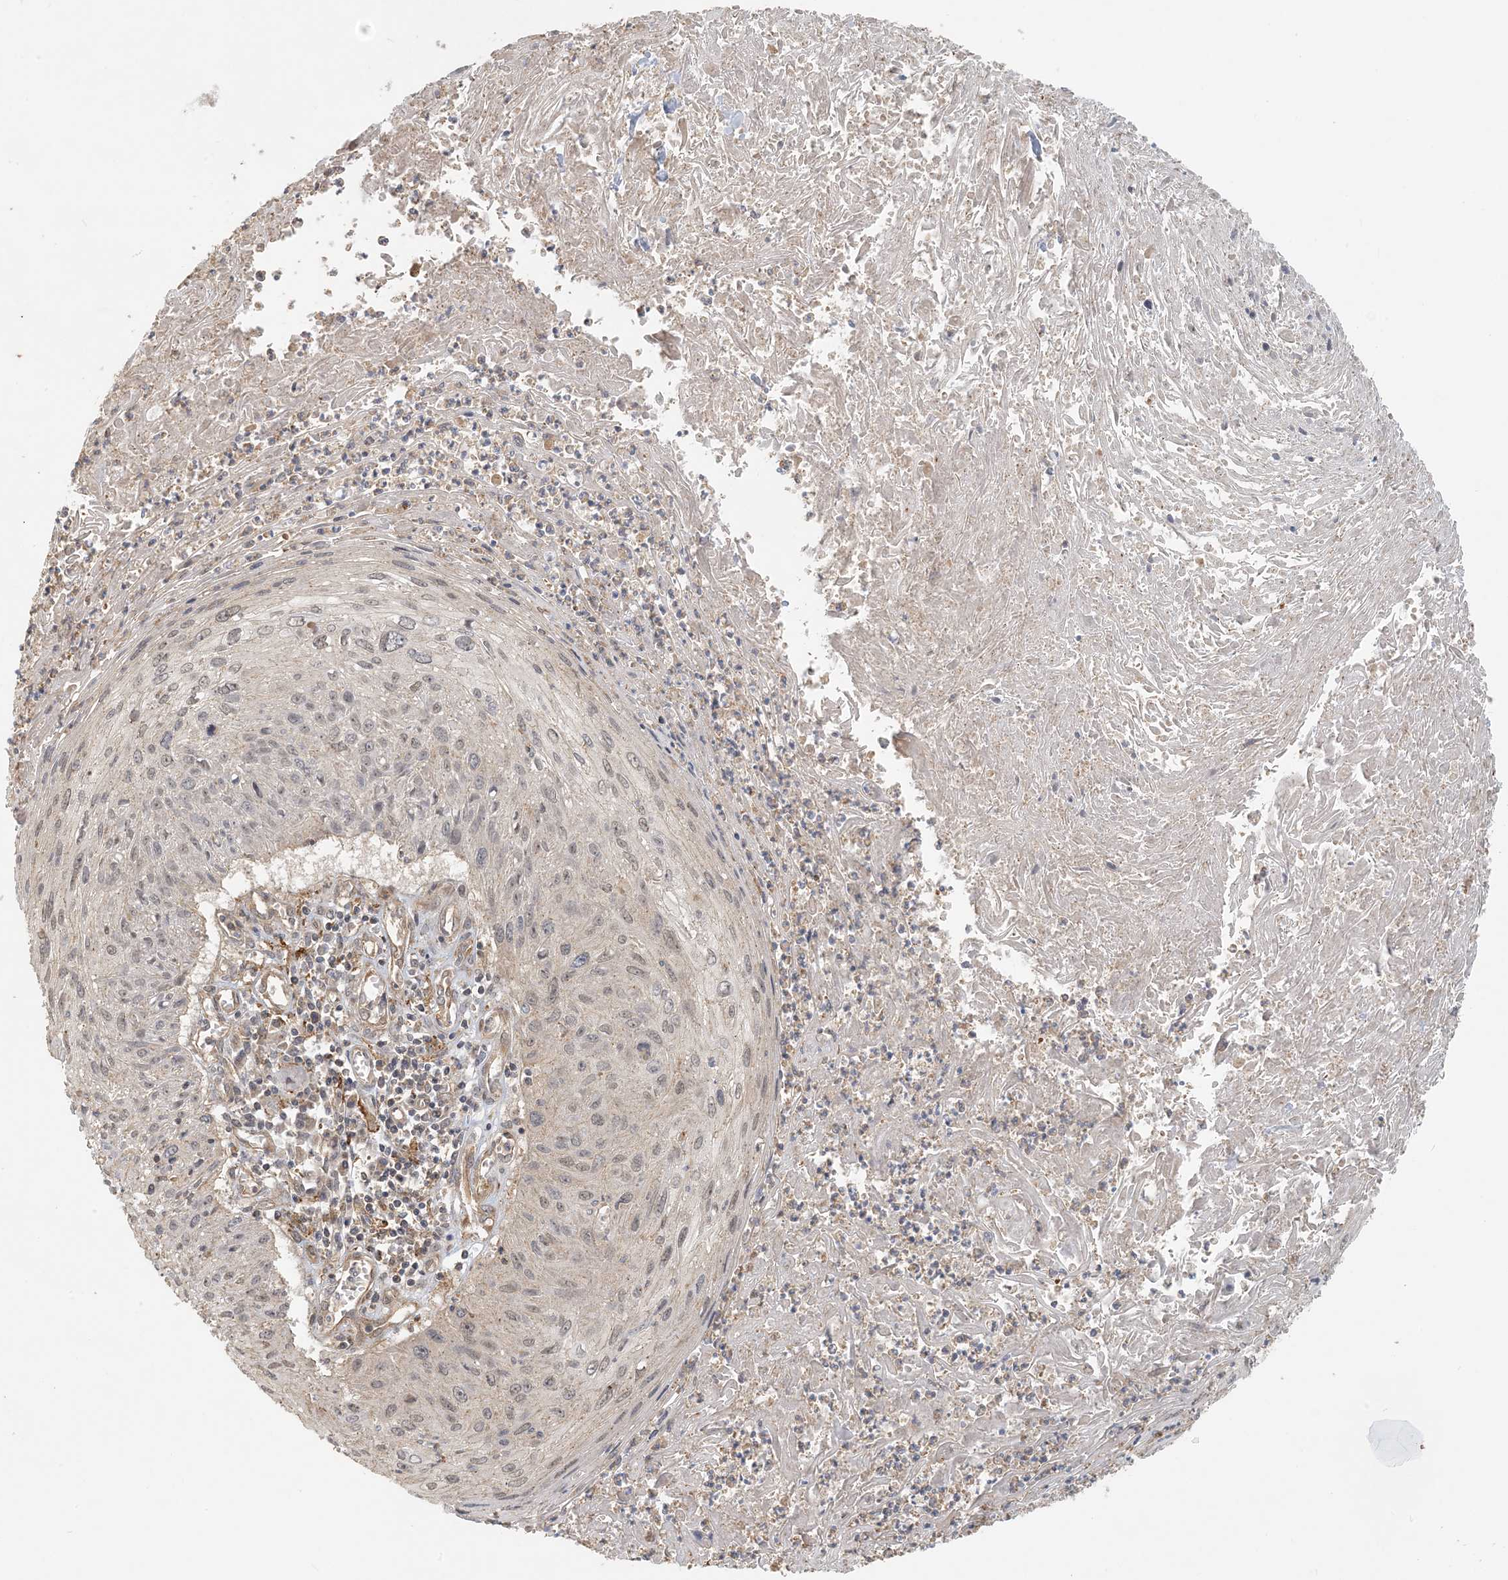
{"staining": {"intensity": "negative", "quantity": "none", "location": "none"}, "tissue": "cervical cancer", "cell_type": "Tumor cells", "image_type": "cancer", "snomed": [{"axis": "morphology", "description": "Squamous cell carcinoma, NOS"}, {"axis": "topography", "description": "Cervix"}], "caption": "Immunohistochemistry (IHC) micrograph of cervical cancer (squamous cell carcinoma) stained for a protein (brown), which demonstrates no expression in tumor cells.", "gene": "OBI1", "patient": {"sex": "female", "age": 51}}